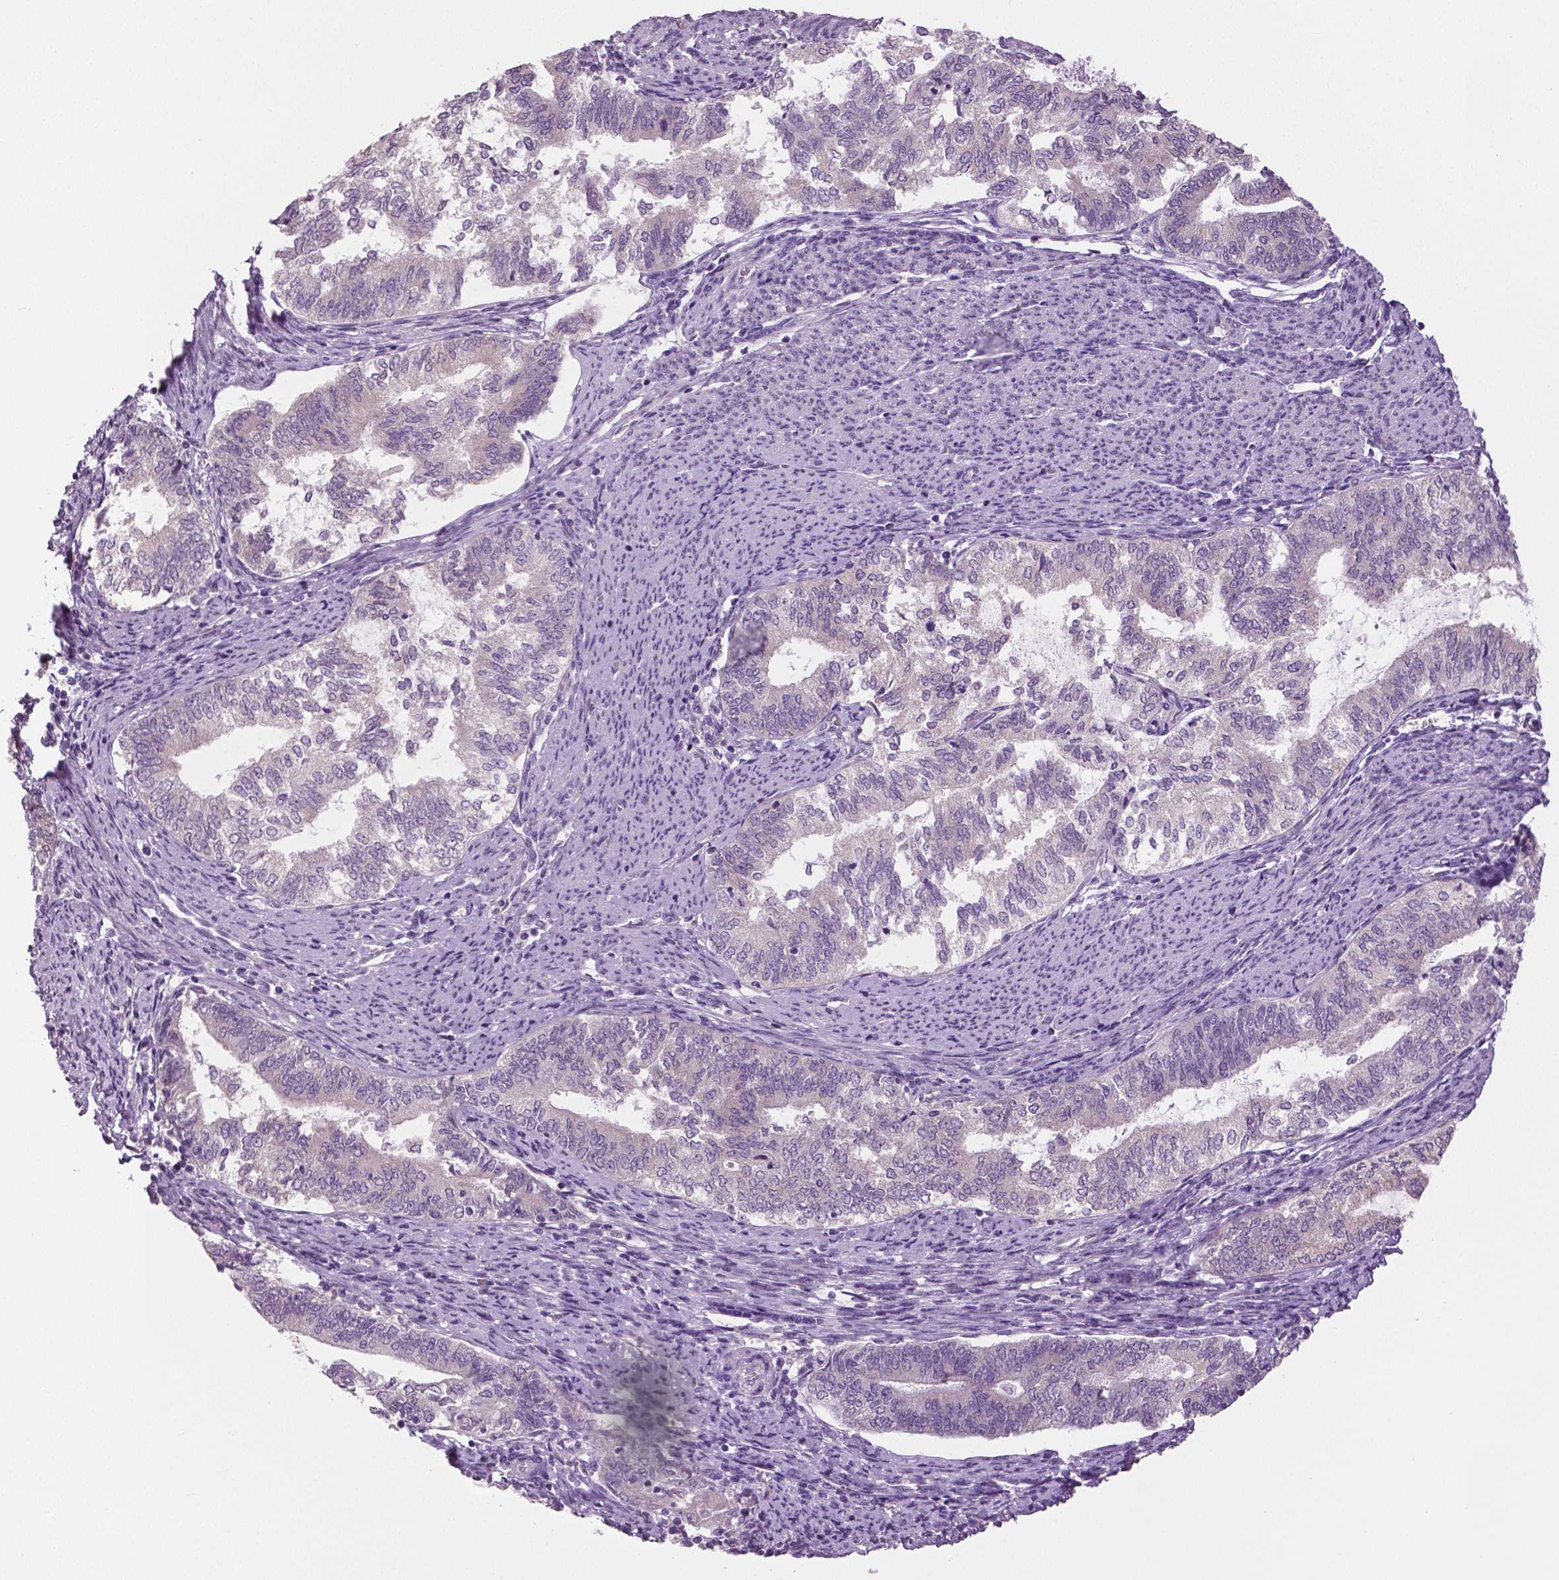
{"staining": {"intensity": "negative", "quantity": "none", "location": "none"}, "tissue": "endometrial cancer", "cell_type": "Tumor cells", "image_type": "cancer", "snomed": [{"axis": "morphology", "description": "Adenocarcinoma, NOS"}, {"axis": "topography", "description": "Endometrium"}], "caption": "This histopathology image is of adenocarcinoma (endometrial) stained with immunohistochemistry to label a protein in brown with the nuclei are counter-stained blue. There is no staining in tumor cells.", "gene": "DNAH12", "patient": {"sex": "female", "age": 65}}